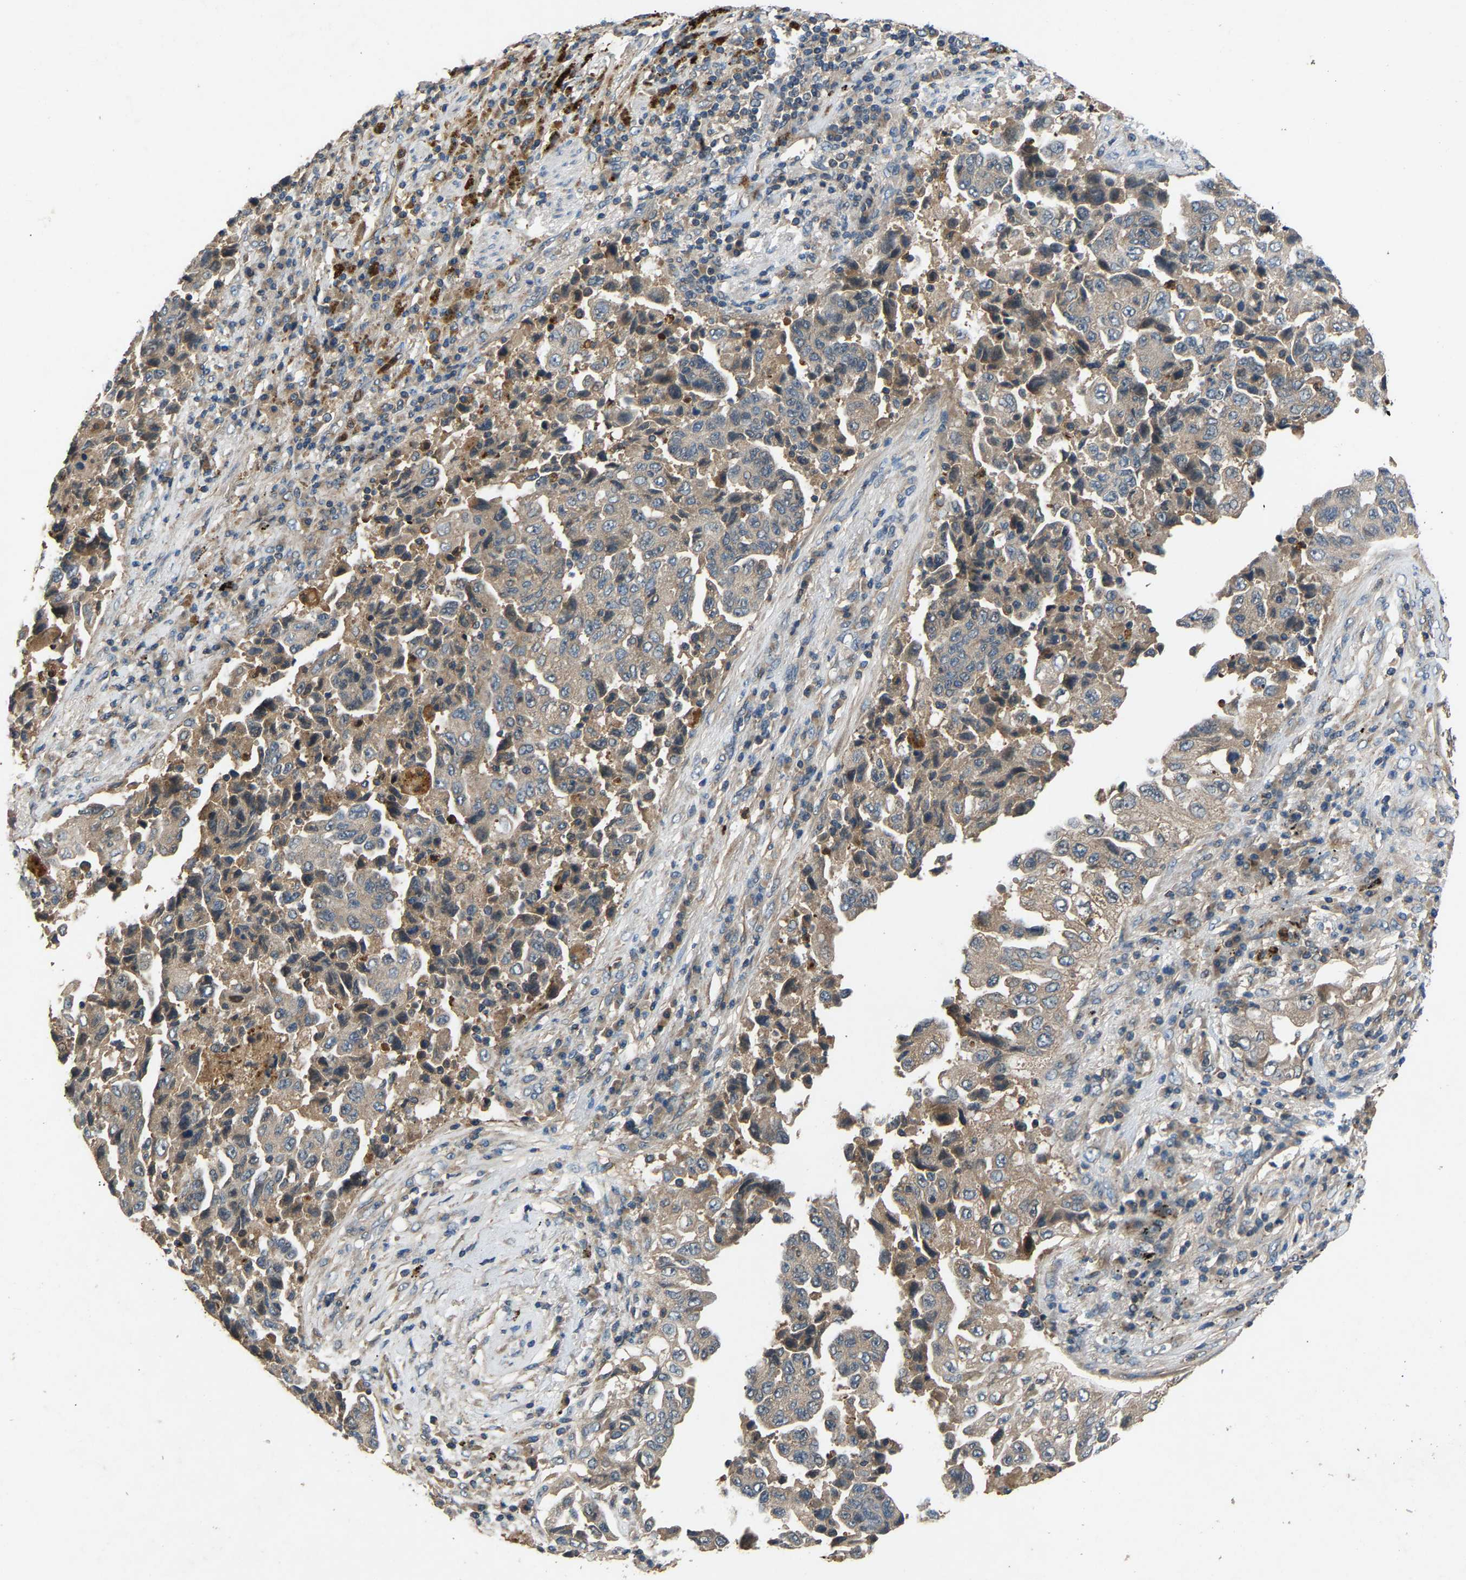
{"staining": {"intensity": "weak", "quantity": ">75%", "location": "cytoplasmic/membranous"}, "tissue": "lung cancer", "cell_type": "Tumor cells", "image_type": "cancer", "snomed": [{"axis": "morphology", "description": "Adenocarcinoma, NOS"}, {"axis": "topography", "description": "Lung"}], "caption": "Human adenocarcinoma (lung) stained with a brown dye displays weak cytoplasmic/membranous positive expression in approximately >75% of tumor cells.", "gene": "PPID", "patient": {"sex": "female", "age": 51}}